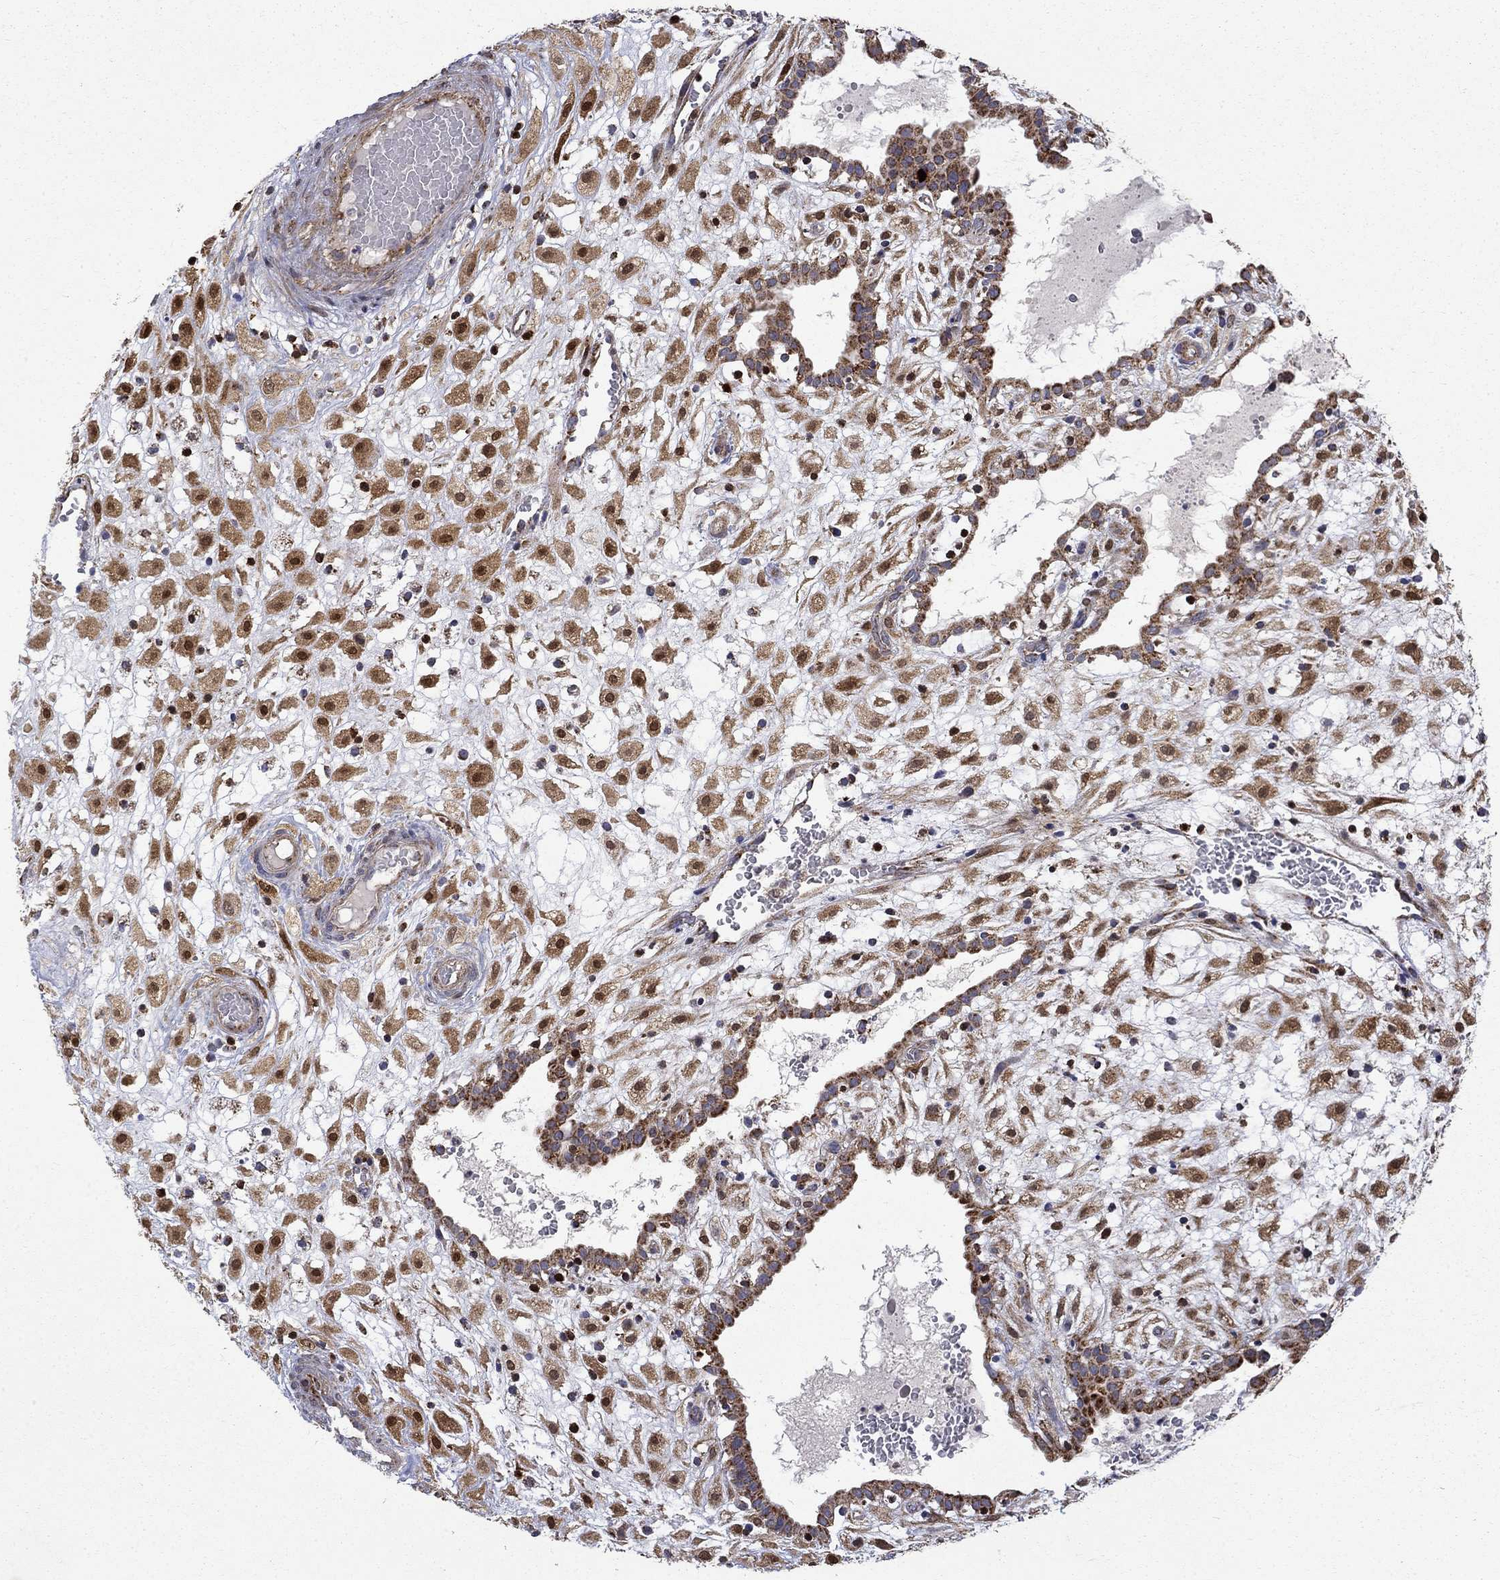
{"staining": {"intensity": "moderate", "quantity": ">75%", "location": "cytoplasmic/membranous,nuclear"}, "tissue": "placenta", "cell_type": "Decidual cells", "image_type": "normal", "snomed": [{"axis": "morphology", "description": "Normal tissue, NOS"}, {"axis": "topography", "description": "Placenta"}], "caption": "Immunohistochemistry (IHC) image of benign placenta: placenta stained using immunohistochemistry displays medium levels of moderate protein expression localized specifically in the cytoplasmic/membranous,nuclear of decidual cells, appearing as a cytoplasmic/membranous,nuclear brown color.", "gene": "PCBP3", "patient": {"sex": "female", "age": 24}}